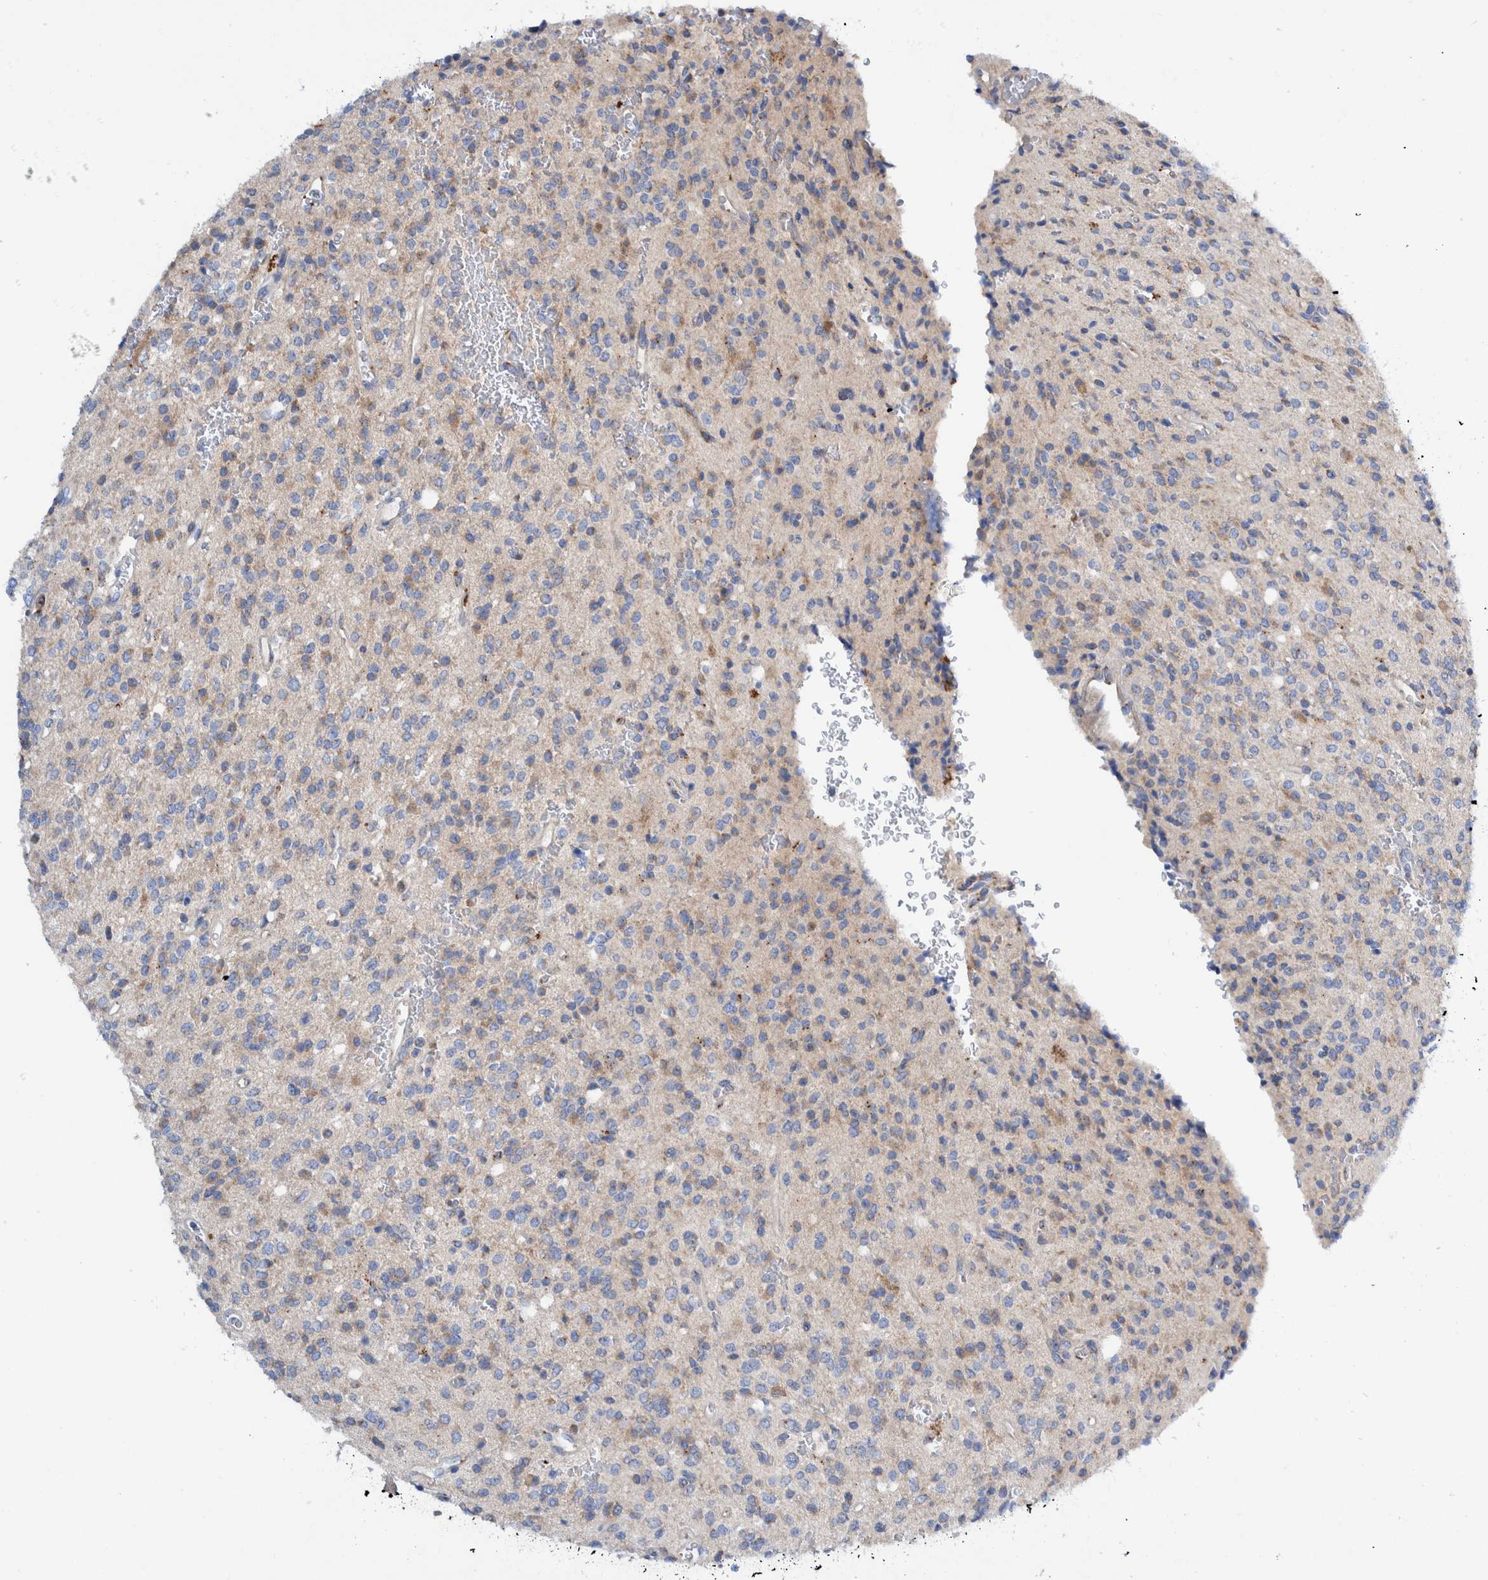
{"staining": {"intensity": "weak", "quantity": "25%-75%", "location": "cytoplasmic/membranous"}, "tissue": "glioma", "cell_type": "Tumor cells", "image_type": "cancer", "snomed": [{"axis": "morphology", "description": "Glioma, malignant, High grade"}, {"axis": "topography", "description": "Brain"}], "caption": "This photomicrograph exhibits glioma stained with immunohistochemistry to label a protein in brown. The cytoplasmic/membranous of tumor cells show weak positivity for the protein. Nuclei are counter-stained blue.", "gene": "TRIM58", "patient": {"sex": "male", "age": 34}}